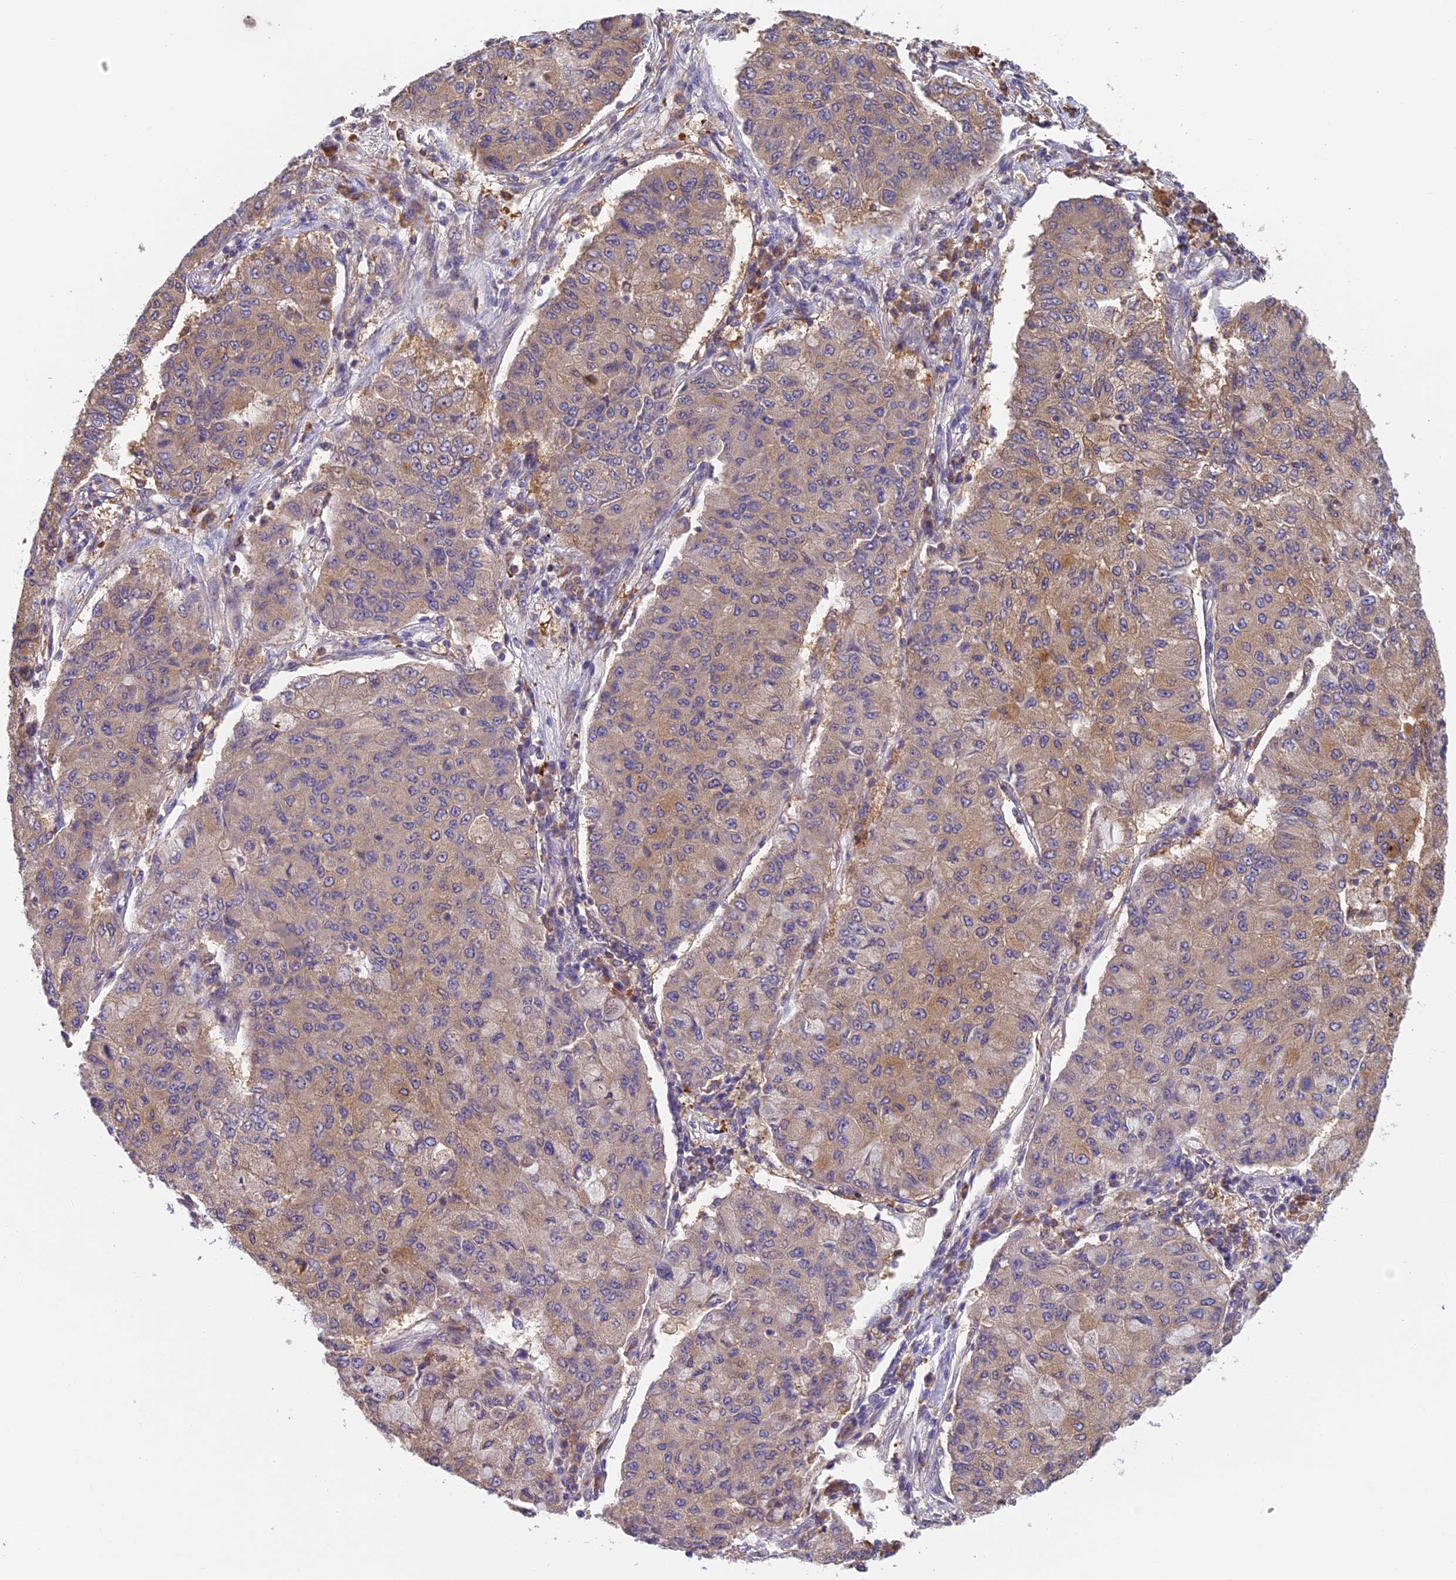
{"staining": {"intensity": "moderate", "quantity": "25%-75%", "location": "cytoplasmic/membranous"}, "tissue": "lung cancer", "cell_type": "Tumor cells", "image_type": "cancer", "snomed": [{"axis": "morphology", "description": "Squamous cell carcinoma, NOS"}, {"axis": "topography", "description": "Lung"}], "caption": "Immunohistochemical staining of human lung cancer (squamous cell carcinoma) exhibits medium levels of moderate cytoplasmic/membranous protein positivity in about 25%-75% of tumor cells. The staining is performed using DAB (3,3'-diaminobenzidine) brown chromogen to label protein expression. The nuclei are counter-stained blue using hematoxylin.", "gene": "IPO5", "patient": {"sex": "male", "age": 74}}